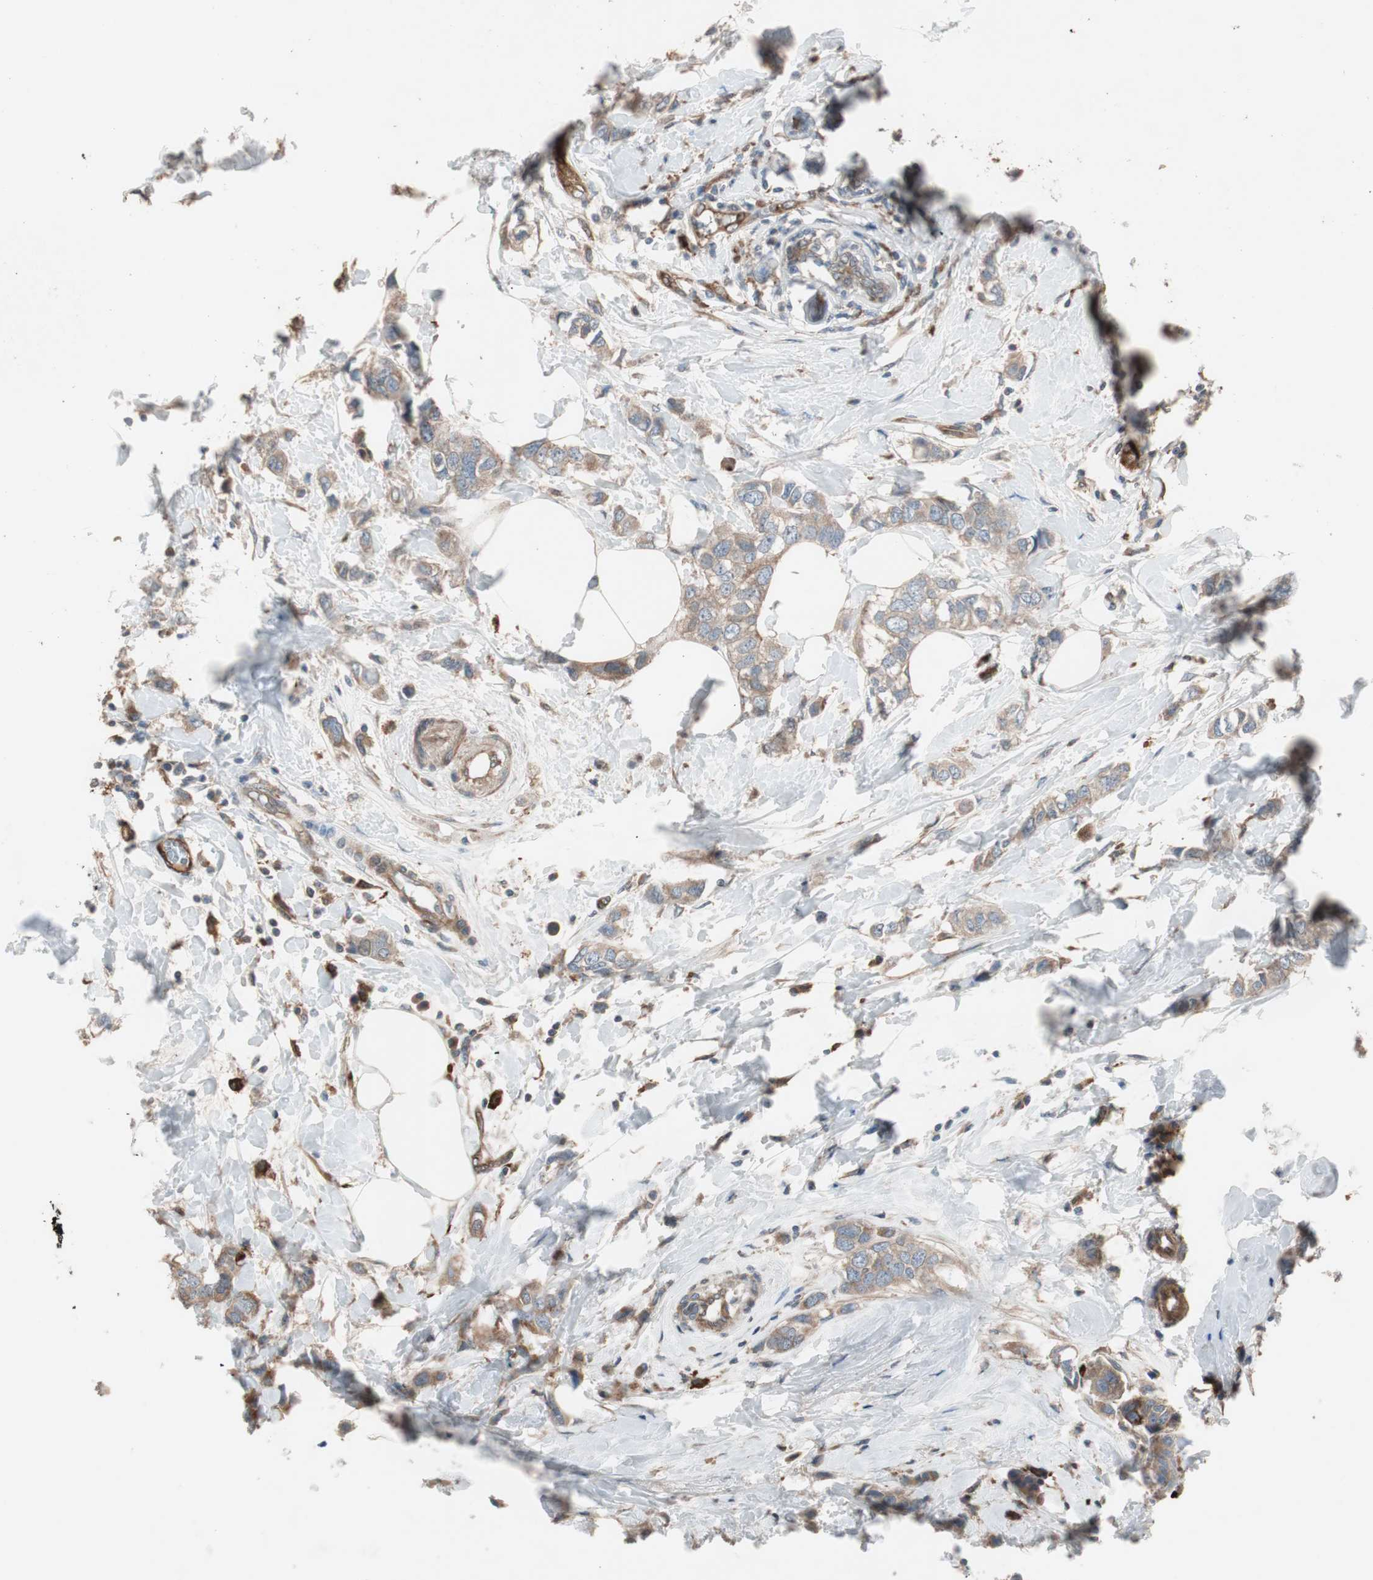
{"staining": {"intensity": "moderate", "quantity": ">75%", "location": "cytoplasmic/membranous"}, "tissue": "breast cancer", "cell_type": "Tumor cells", "image_type": "cancer", "snomed": [{"axis": "morphology", "description": "Duct carcinoma"}, {"axis": "topography", "description": "Breast"}], "caption": "There is medium levels of moderate cytoplasmic/membranous positivity in tumor cells of breast cancer (intraductal carcinoma), as demonstrated by immunohistochemical staining (brown color).", "gene": "STAB1", "patient": {"sex": "female", "age": 50}}